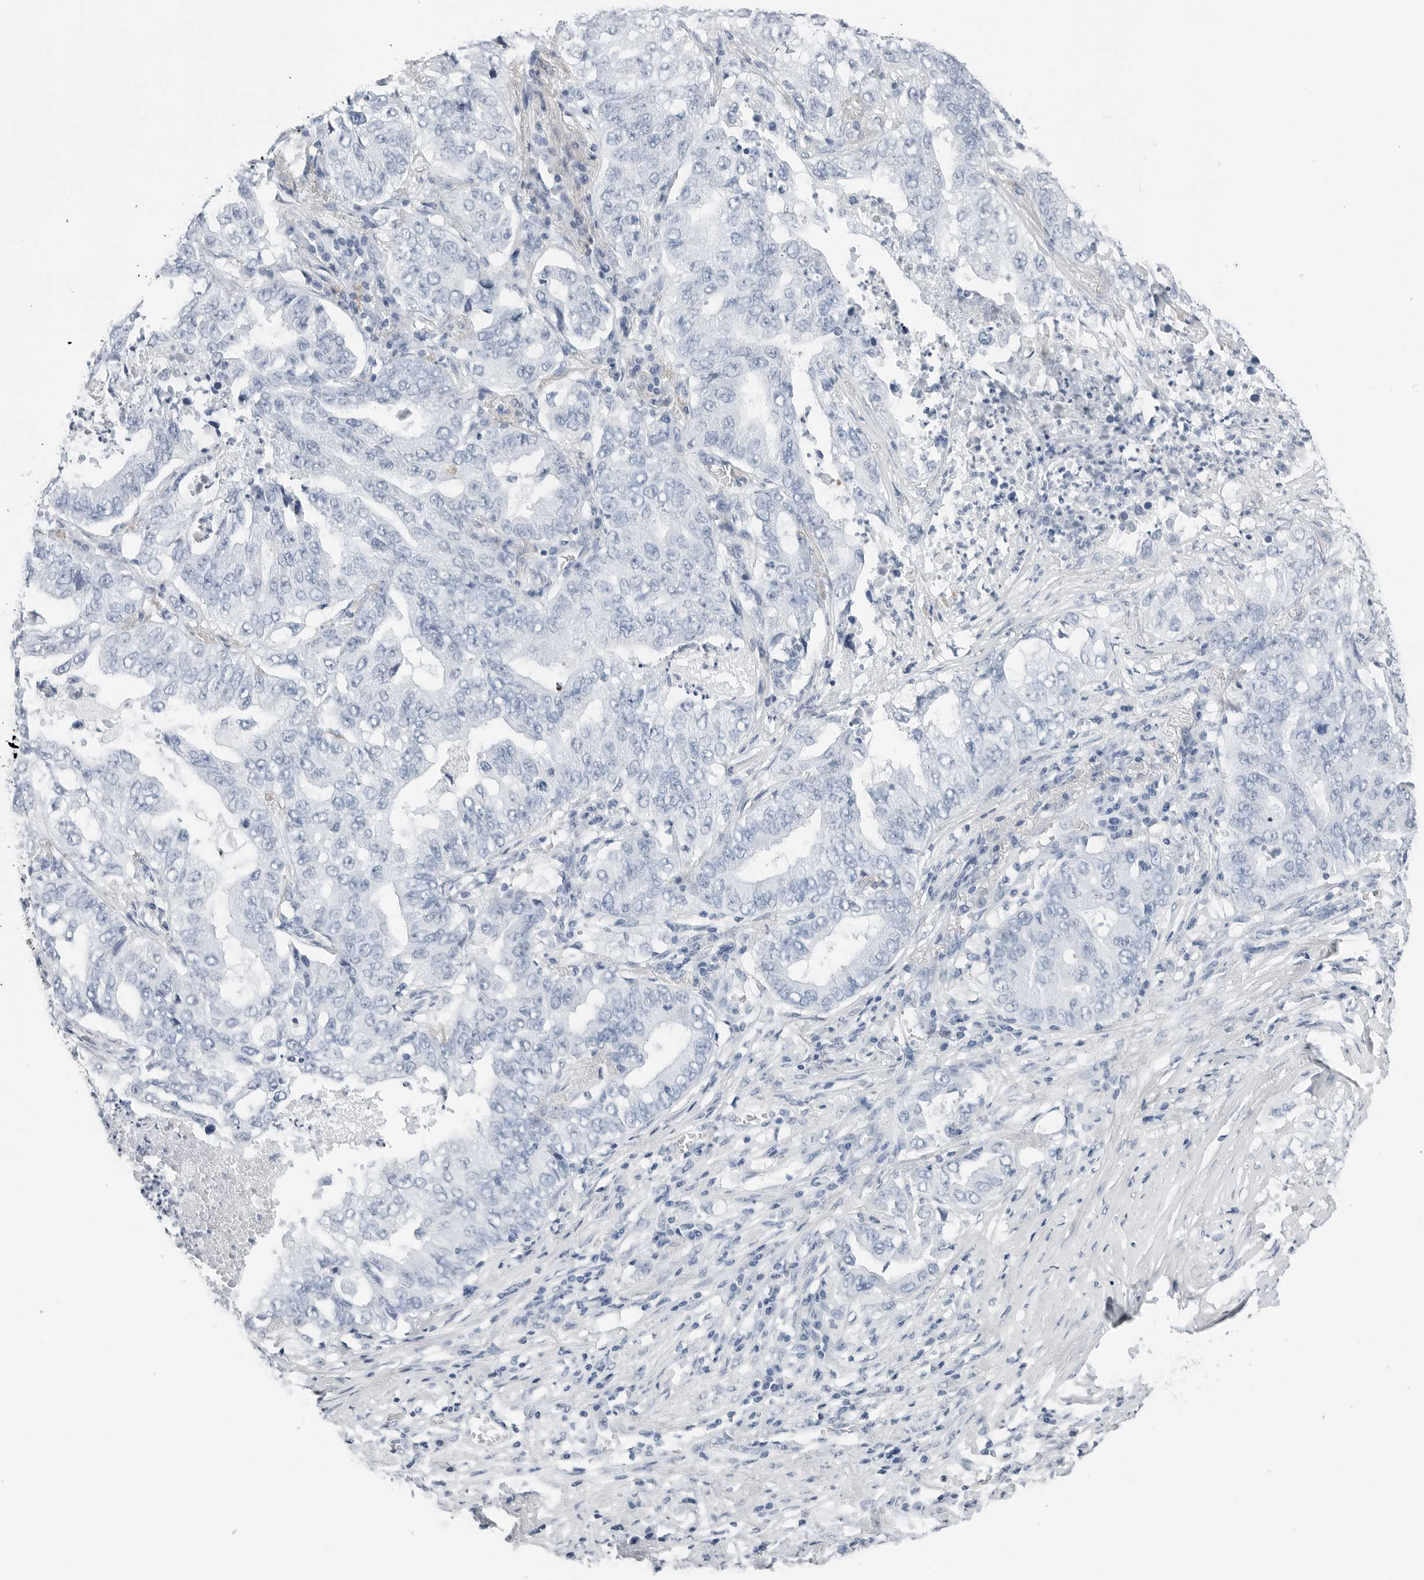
{"staining": {"intensity": "negative", "quantity": "none", "location": "none"}, "tissue": "lung cancer", "cell_type": "Tumor cells", "image_type": "cancer", "snomed": [{"axis": "morphology", "description": "Adenocarcinoma, NOS"}, {"axis": "topography", "description": "Lung"}], "caption": "DAB (3,3'-diaminobenzidine) immunohistochemical staining of lung cancer demonstrates no significant staining in tumor cells.", "gene": "SLPI", "patient": {"sex": "female", "age": 51}}